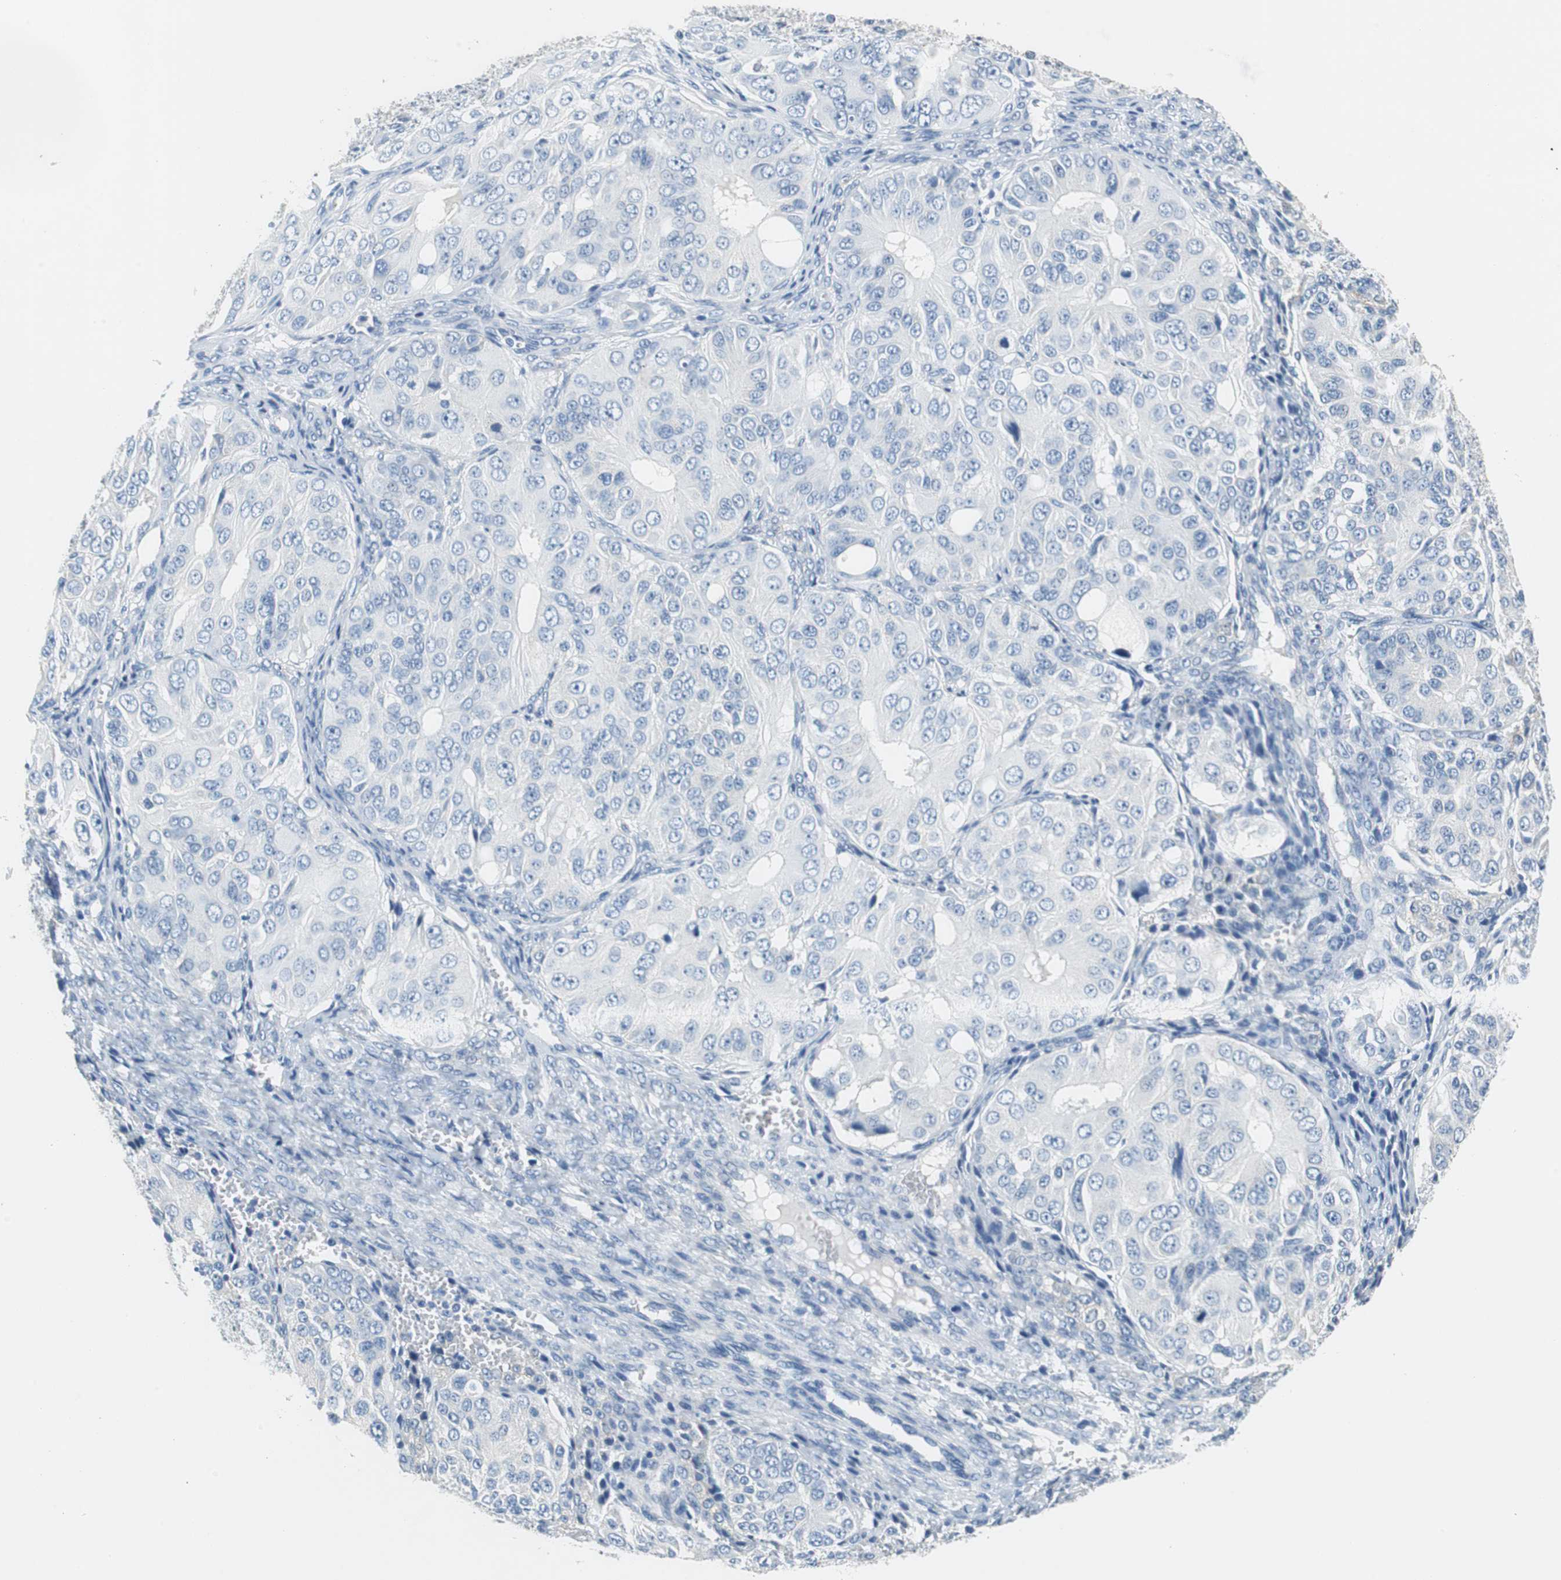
{"staining": {"intensity": "negative", "quantity": "none", "location": "none"}, "tissue": "ovarian cancer", "cell_type": "Tumor cells", "image_type": "cancer", "snomed": [{"axis": "morphology", "description": "Carcinoma, endometroid"}, {"axis": "topography", "description": "Ovary"}], "caption": "The IHC histopathology image has no significant expression in tumor cells of endometroid carcinoma (ovarian) tissue. (Immunohistochemistry, brightfield microscopy, high magnification).", "gene": "TEX264", "patient": {"sex": "female", "age": 51}}